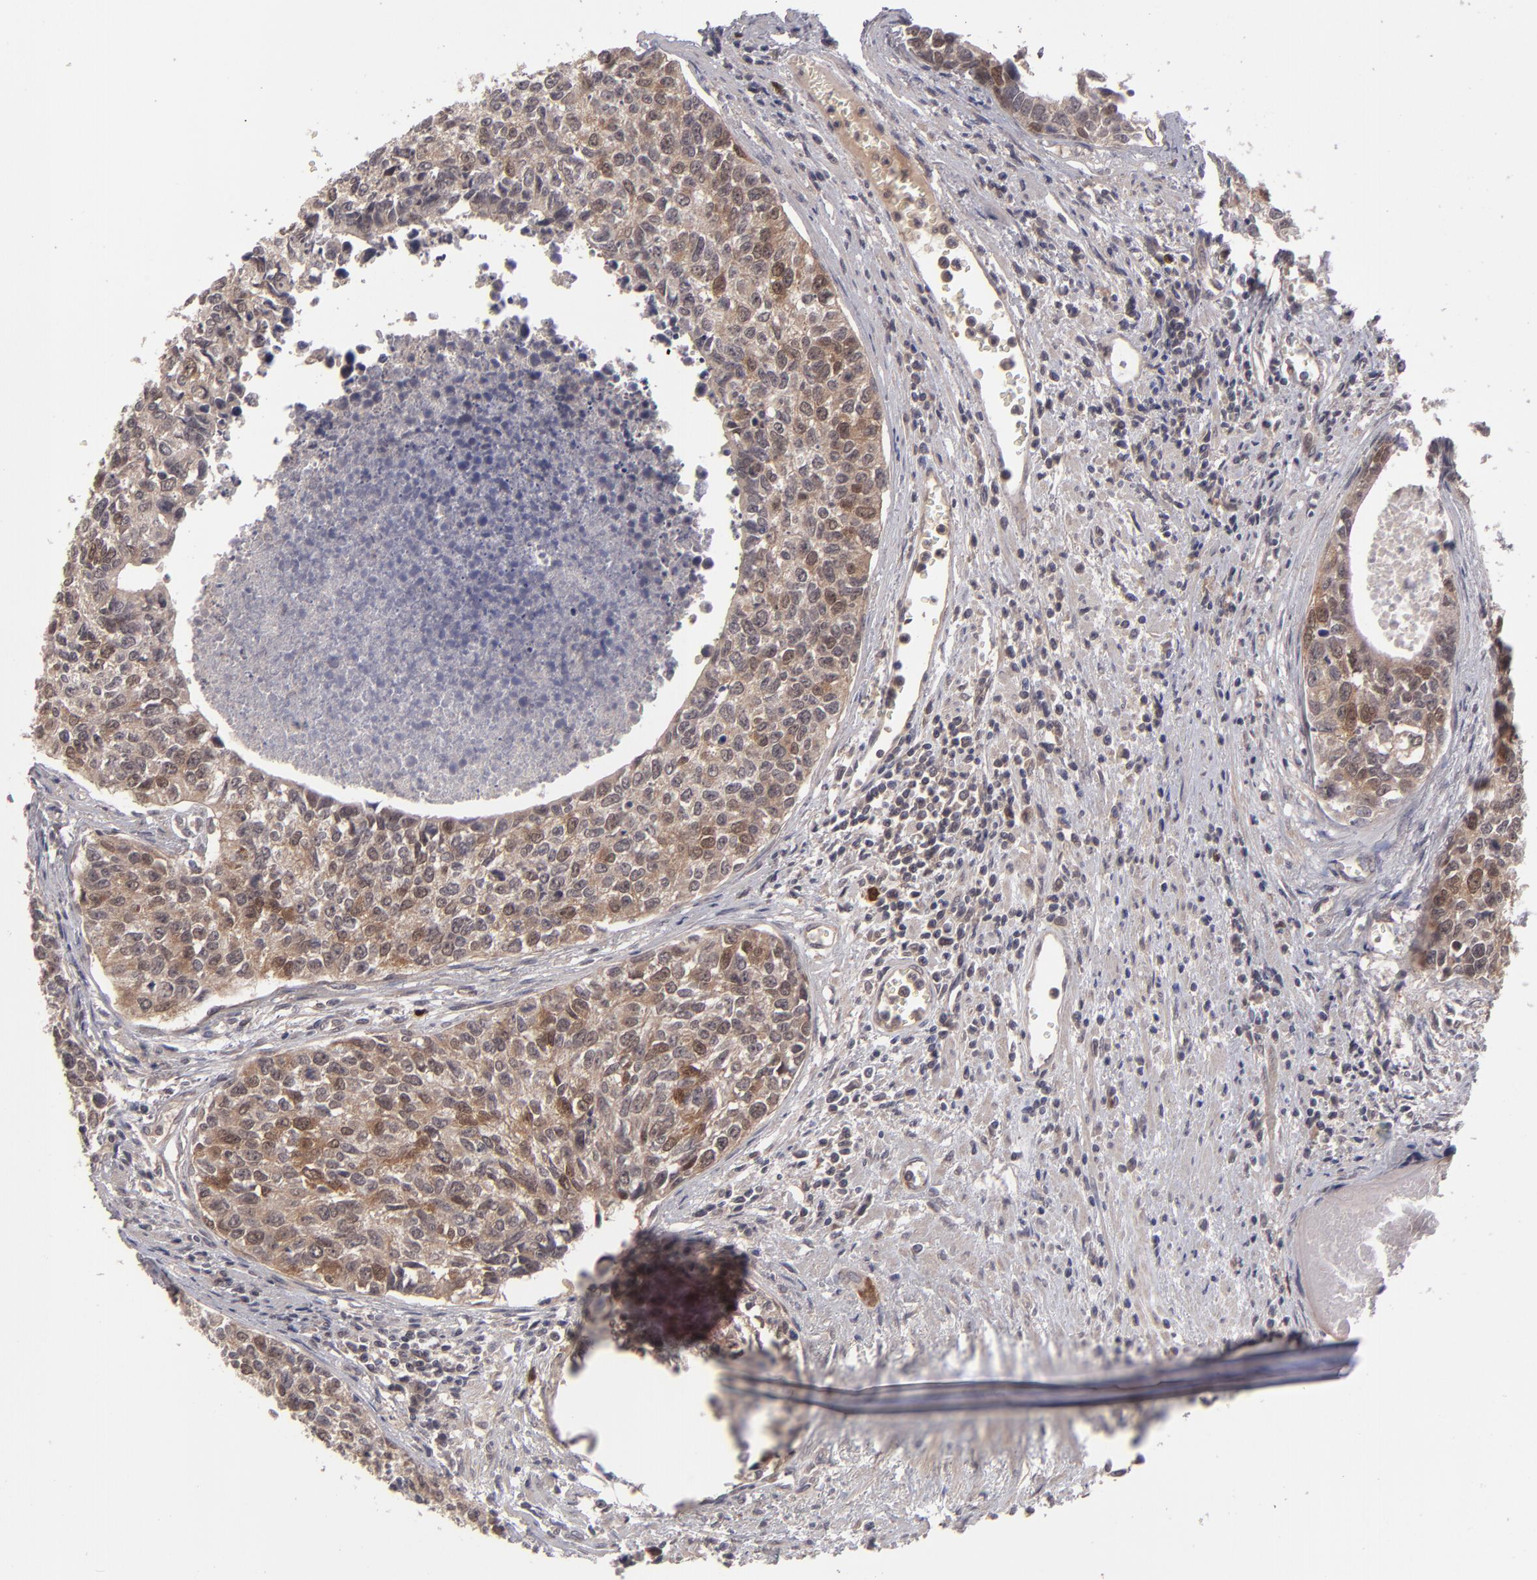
{"staining": {"intensity": "moderate", "quantity": ">75%", "location": "cytoplasmic/membranous"}, "tissue": "urothelial cancer", "cell_type": "Tumor cells", "image_type": "cancer", "snomed": [{"axis": "morphology", "description": "Urothelial carcinoma, High grade"}, {"axis": "topography", "description": "Urinary bladder"}], "caption": "A photomicrograph showing moderate cytoplasmic/membranous expression in about >75% of tumor cells in high-grade urothelial carcinoma, as visualized by brown immunohistochemical staining.", "gene": "TYMS", "patient": {"sex": "male", "age": 81}}